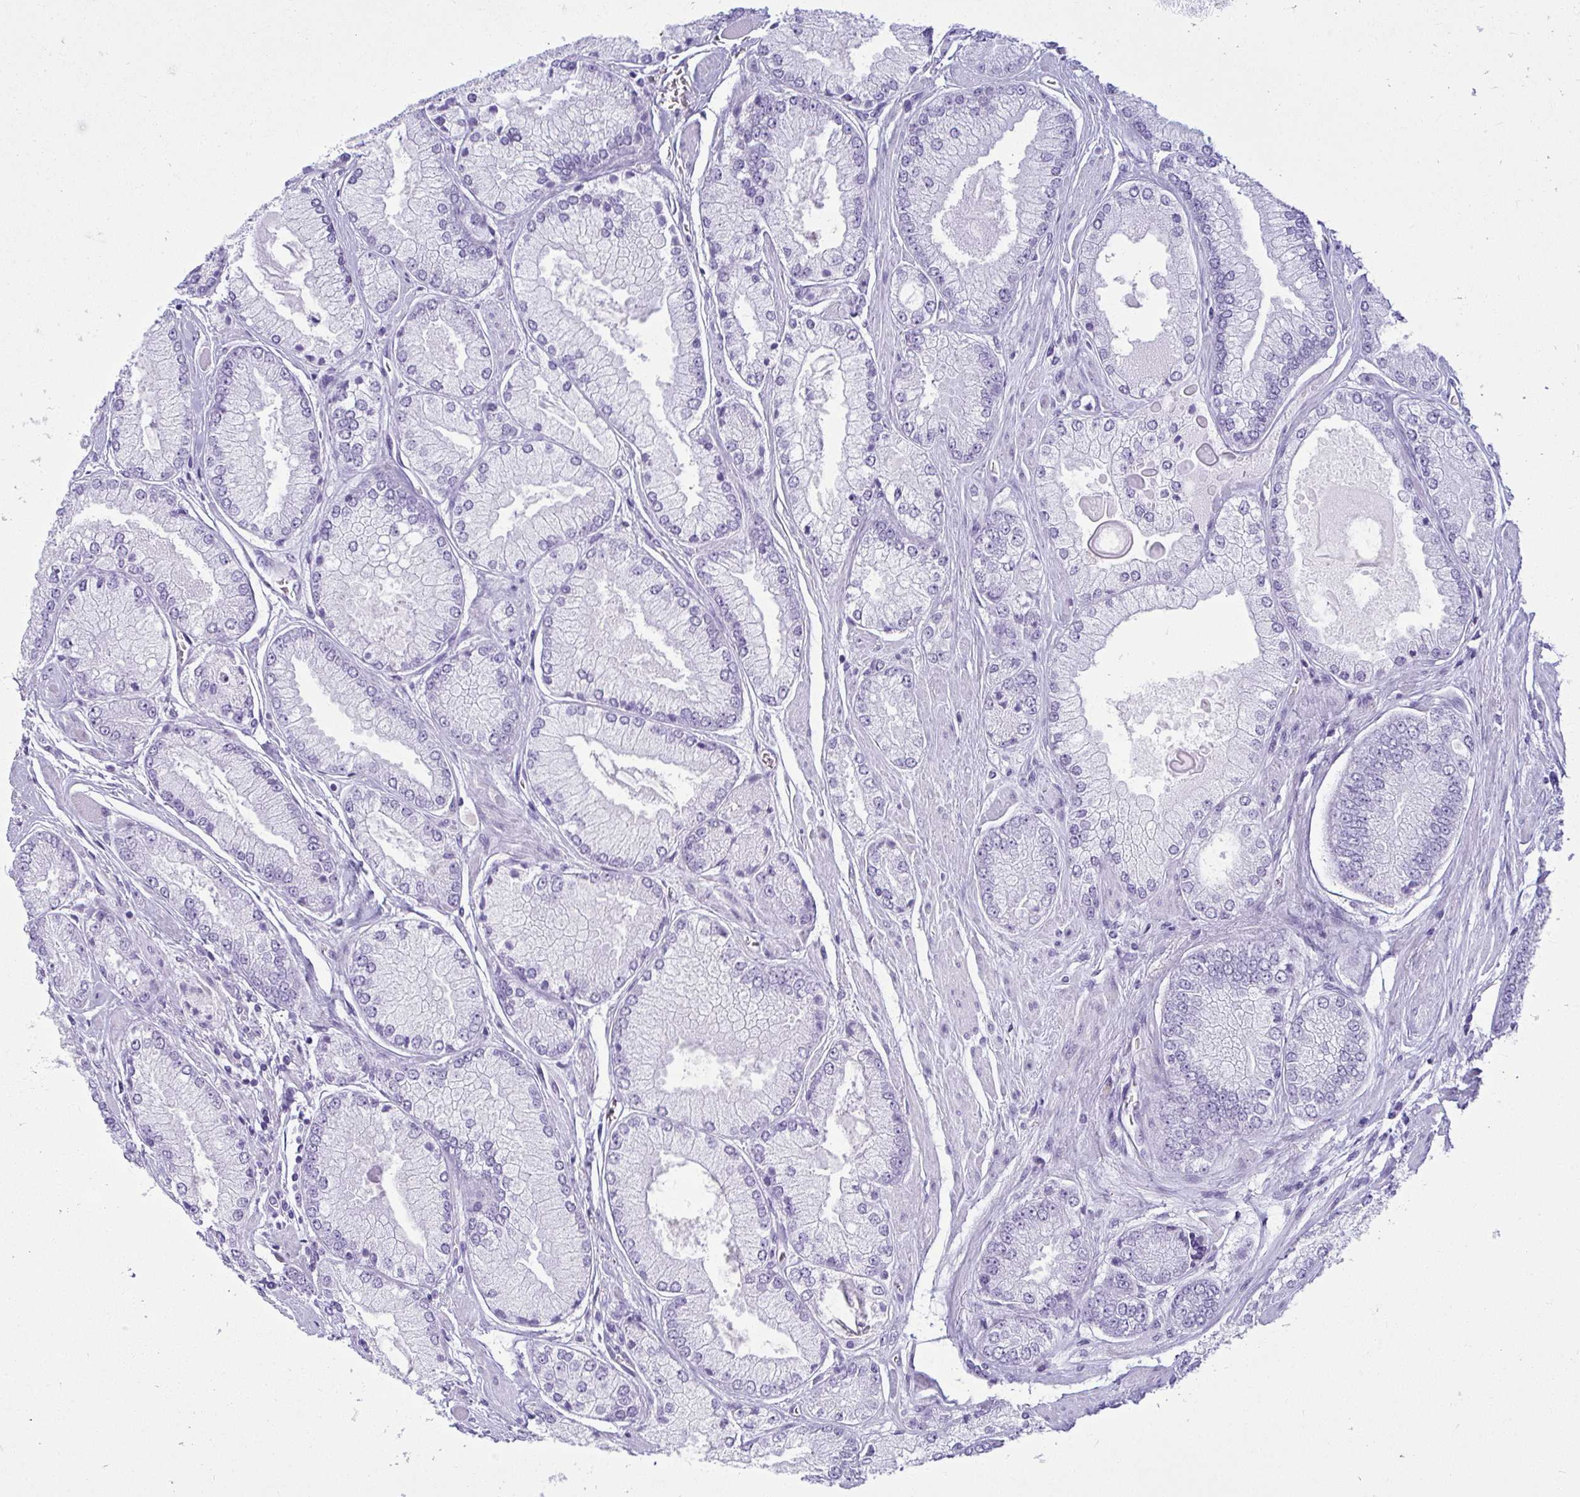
{"staining": {"intensity": "negative", "quantity": "none", "location": "none"}, "tissue": "prostate cancer", "cell_type": "Tumor cells", "image_type": "cancer", "snomed": [{"axis": "morphology", "description": "Adenocarcinoma, Low grade"}, {"axis": "topography", "description": "Prostate"}], "caption": "Prostate cancer stained for a protein using immunohistochemistry demonstrates no expression tumor cells.", "gene": "CLGN", "patient": {"sex": "male", "age": 67}}